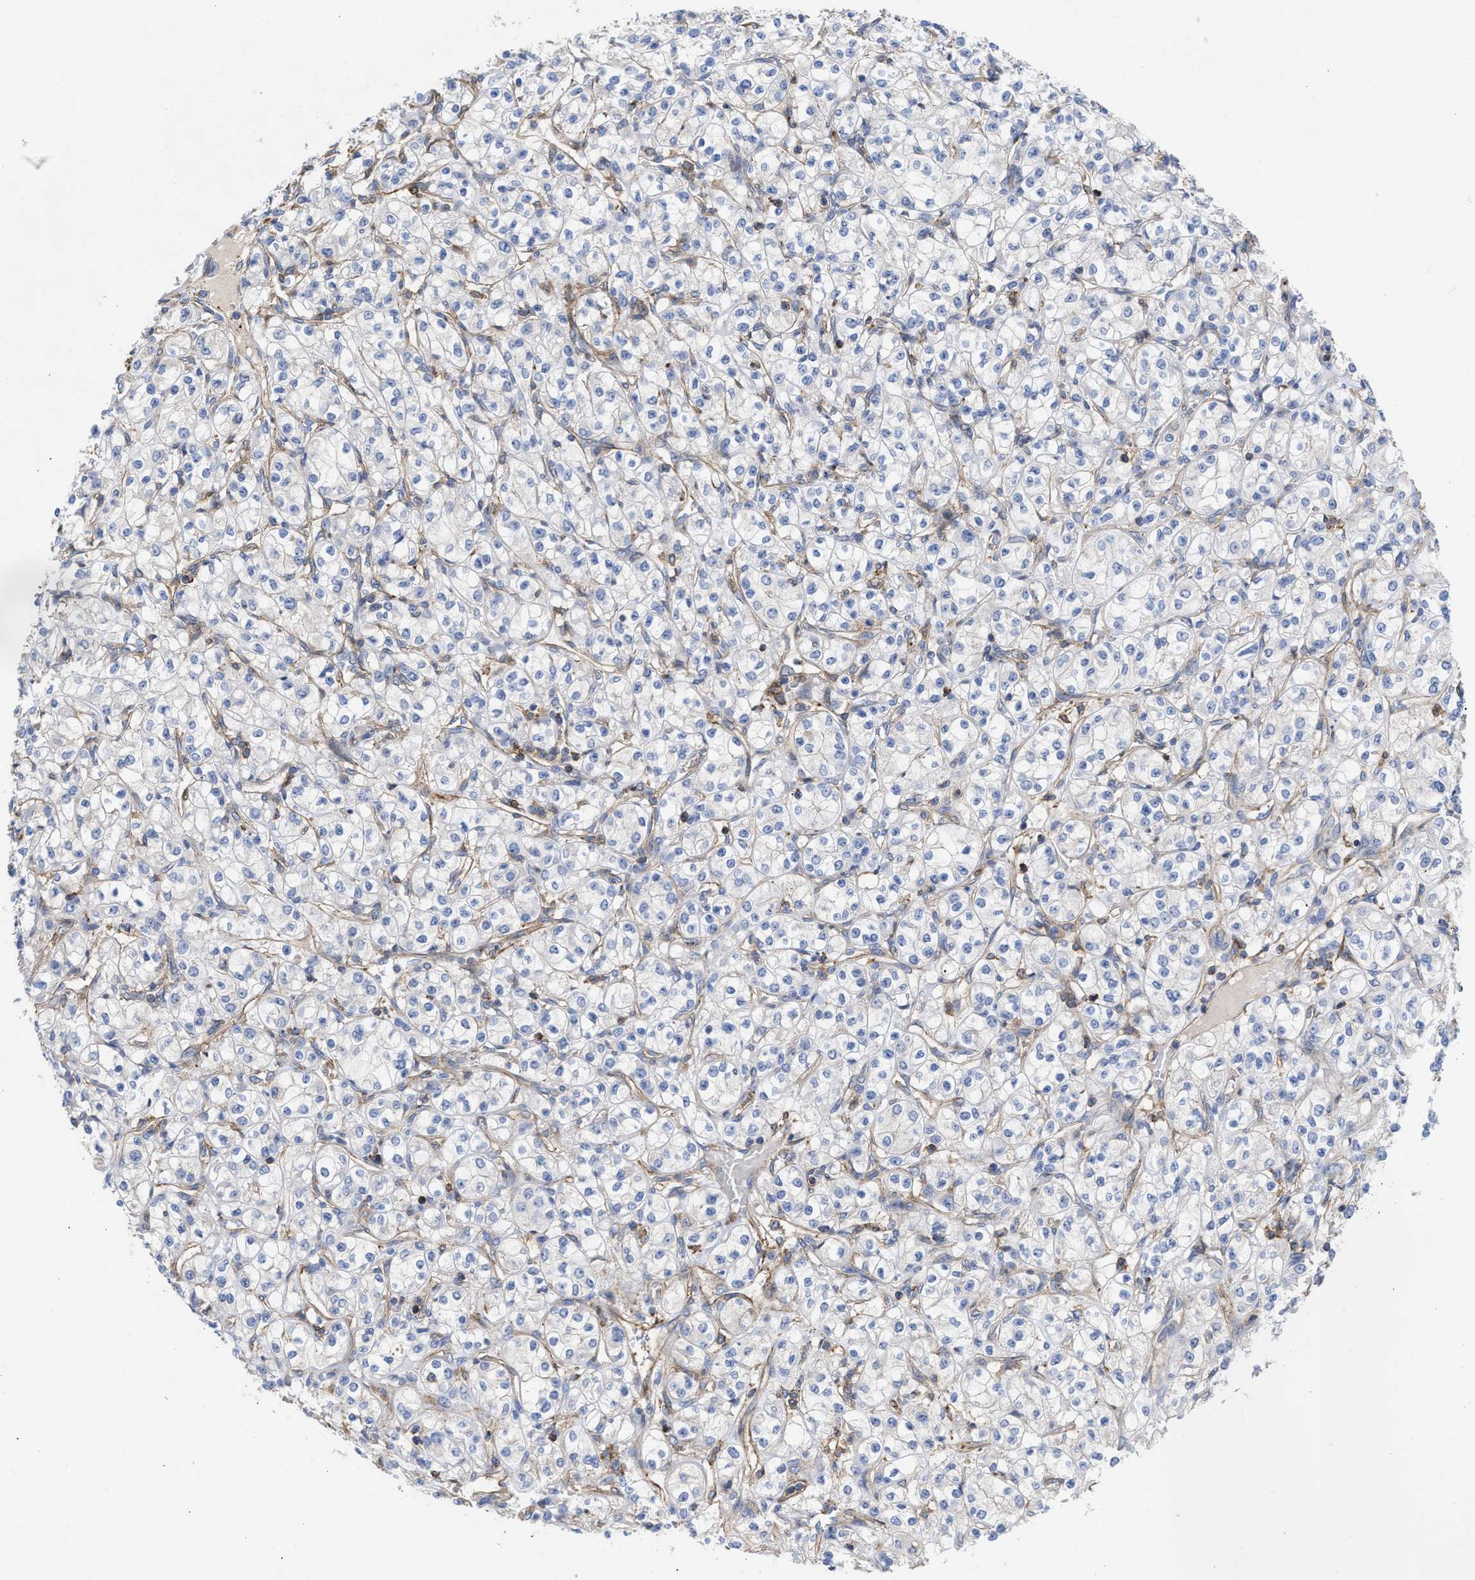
{"staining": {"intensity": "negative", "quantity": "none", "location": "none"}, "tissue": "renal cancer", "cell_type": "Tumor cells", "image_type": "cancer", "snomed": [{"axis": "morphology", "description": "Adenocarcinoma, NOS"}, {"axis": "topography", "description": "Kidney"}], "caption": "An image of renal cancer stained for a protein reveals no brown staining in tumor cells.", "gene": "HS3ST5", "patient": {"sex": "male", "age": 77}}